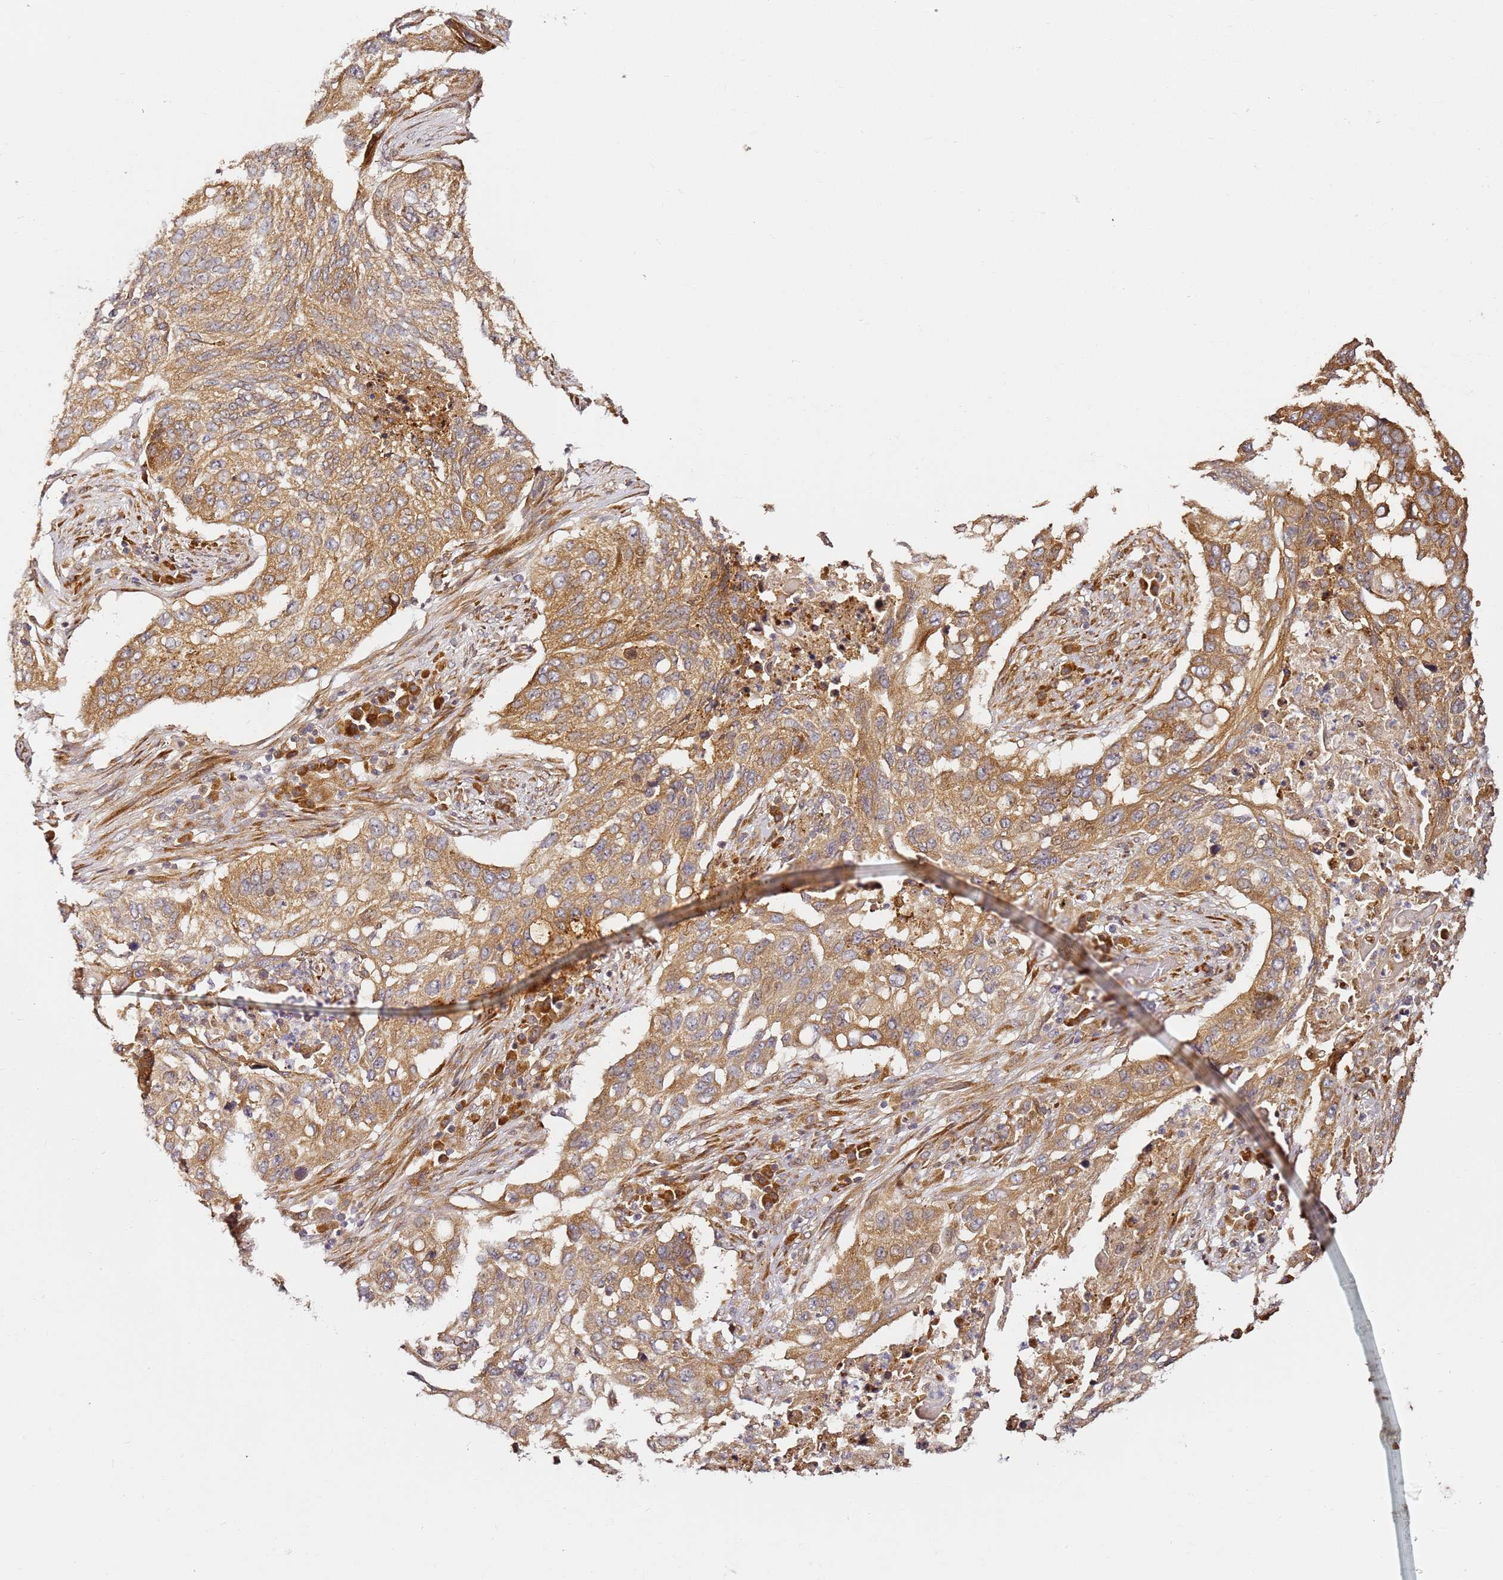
{"staining": {"intensity": "moderate", "quantity": ">75%", "location": "cytoplasmic/membranous"}, "tissue": "lung cancer", "cell_type": "Tumor cells", "image_type": "cancer", "snomed": [{"axis": "morphology", "description": "Squamous cell carcinoma, NOS"}, {"axis": "topography", "description": "Lung"}], "caption": "There is medium levels of moderate cytoplasmic/membranous expression in tumor cells of lung cancer (squamous cell carcinoma), as demonstrated by immunohistochemical staining (brown color).", "gene": "RPS3A", "patient": {"sex": "female", "age": 63}}